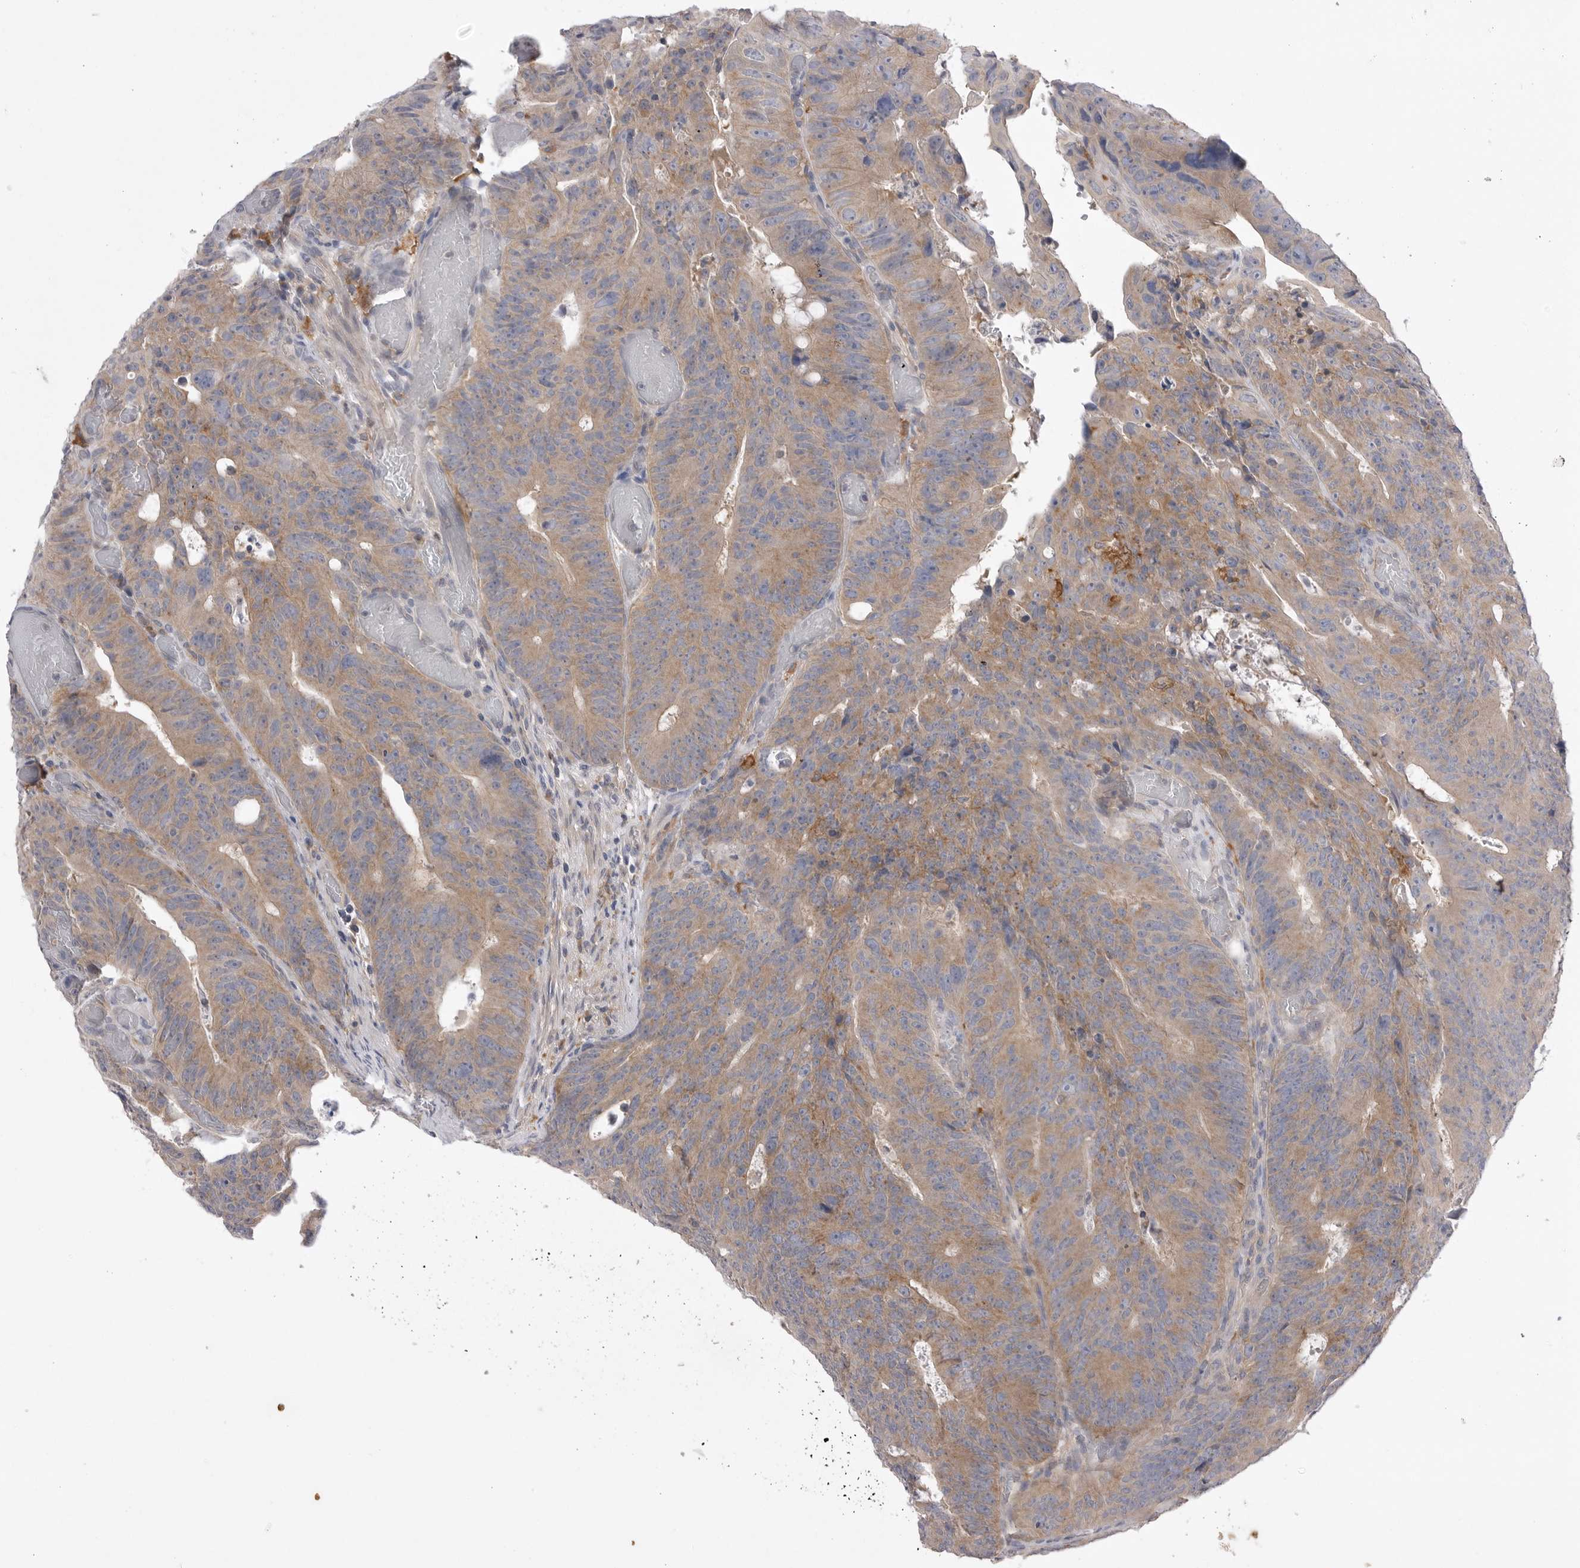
{"staining": {"intensity": "moderate", "quantity": ">75%", "location": "cytoplasmic/membranous"}, "tissue": "colorectal cancer", "cell_type": "Tumor cells", "image_type": "cancer", "snomed": [{"axis": "morphology", "description": "Adenocarcinoma, NOS"}, {"axis": "topography", "description": "Colon"}], "caption": "High-power microscopy captured an immunohistochemistry (IHC) histopathology image of colorectal adenocarcinoma, revealing moderate cytoplasmic/membranous expression in approximately >75% of tumor cells. The staining was performed using DAB (3,3'-diaminobenzidine), with brown indicating positive protein expression. Nuclei are stained blue with hematoxylin.", "gene": "VAC14", "patient": {"sex": "male", "age": 87}}